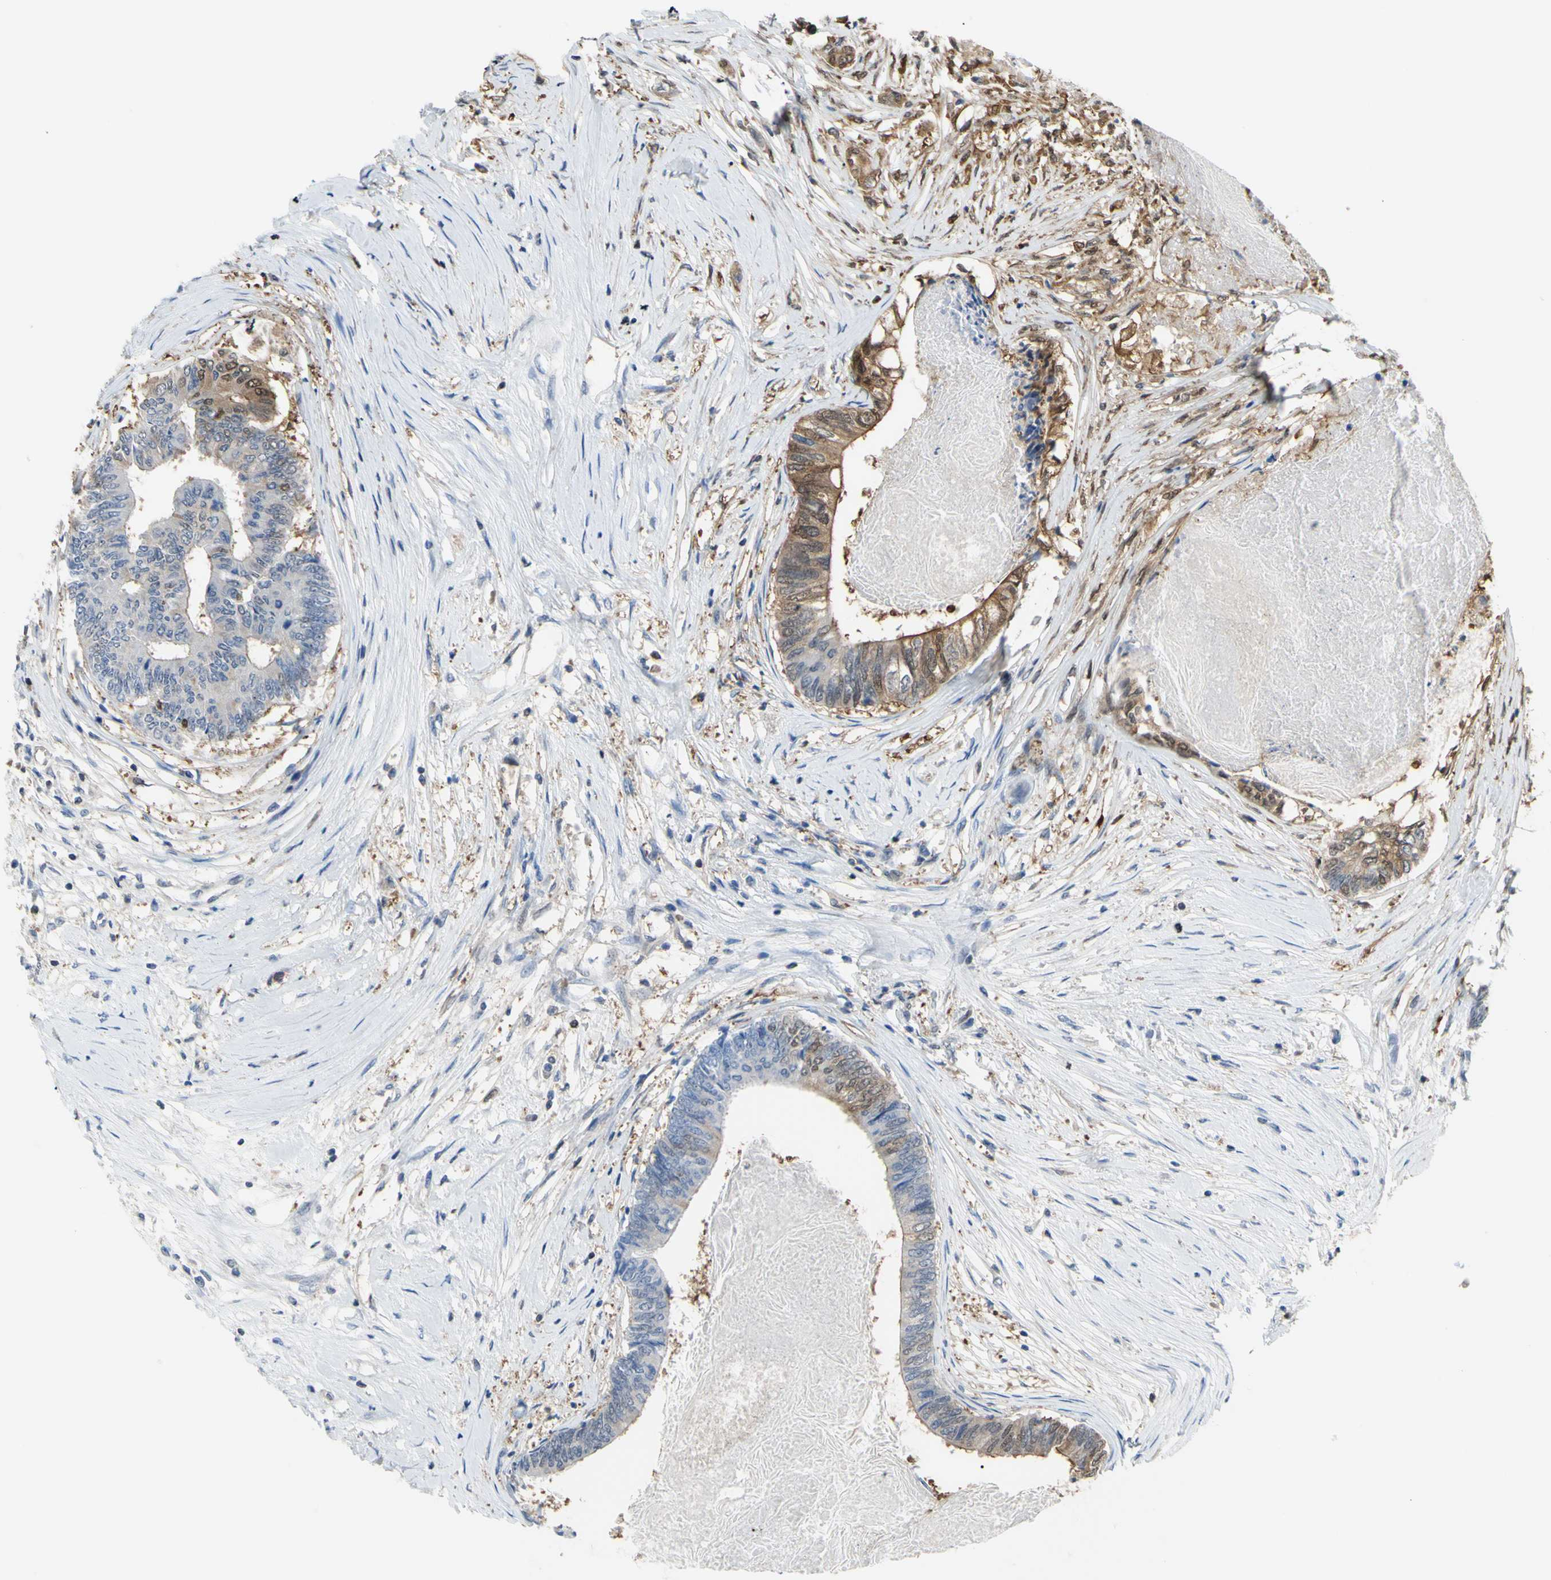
{"staining": {"intensity": "moderate", "quantity": "<25%", "location": "cytoplasmic/membranous"}, "tissue": "colorectal cancer", "cell_type": "Tumor cells", "image_type": "cancer", "snomed": [{"axis": "morphology", "description": "Adenocarcinoma, NOS"}, {"axis": "topography", "description": "Rectum"}], "caption": "Immunohistochemical staining of adenocarcinoma (colorectal) demonstrates low levels of moderate cytoplasmic/membranous staining in about <25% of tumor cells.", "gene": "UPK3B", "patient": {"sex": "male", "age": 63}}